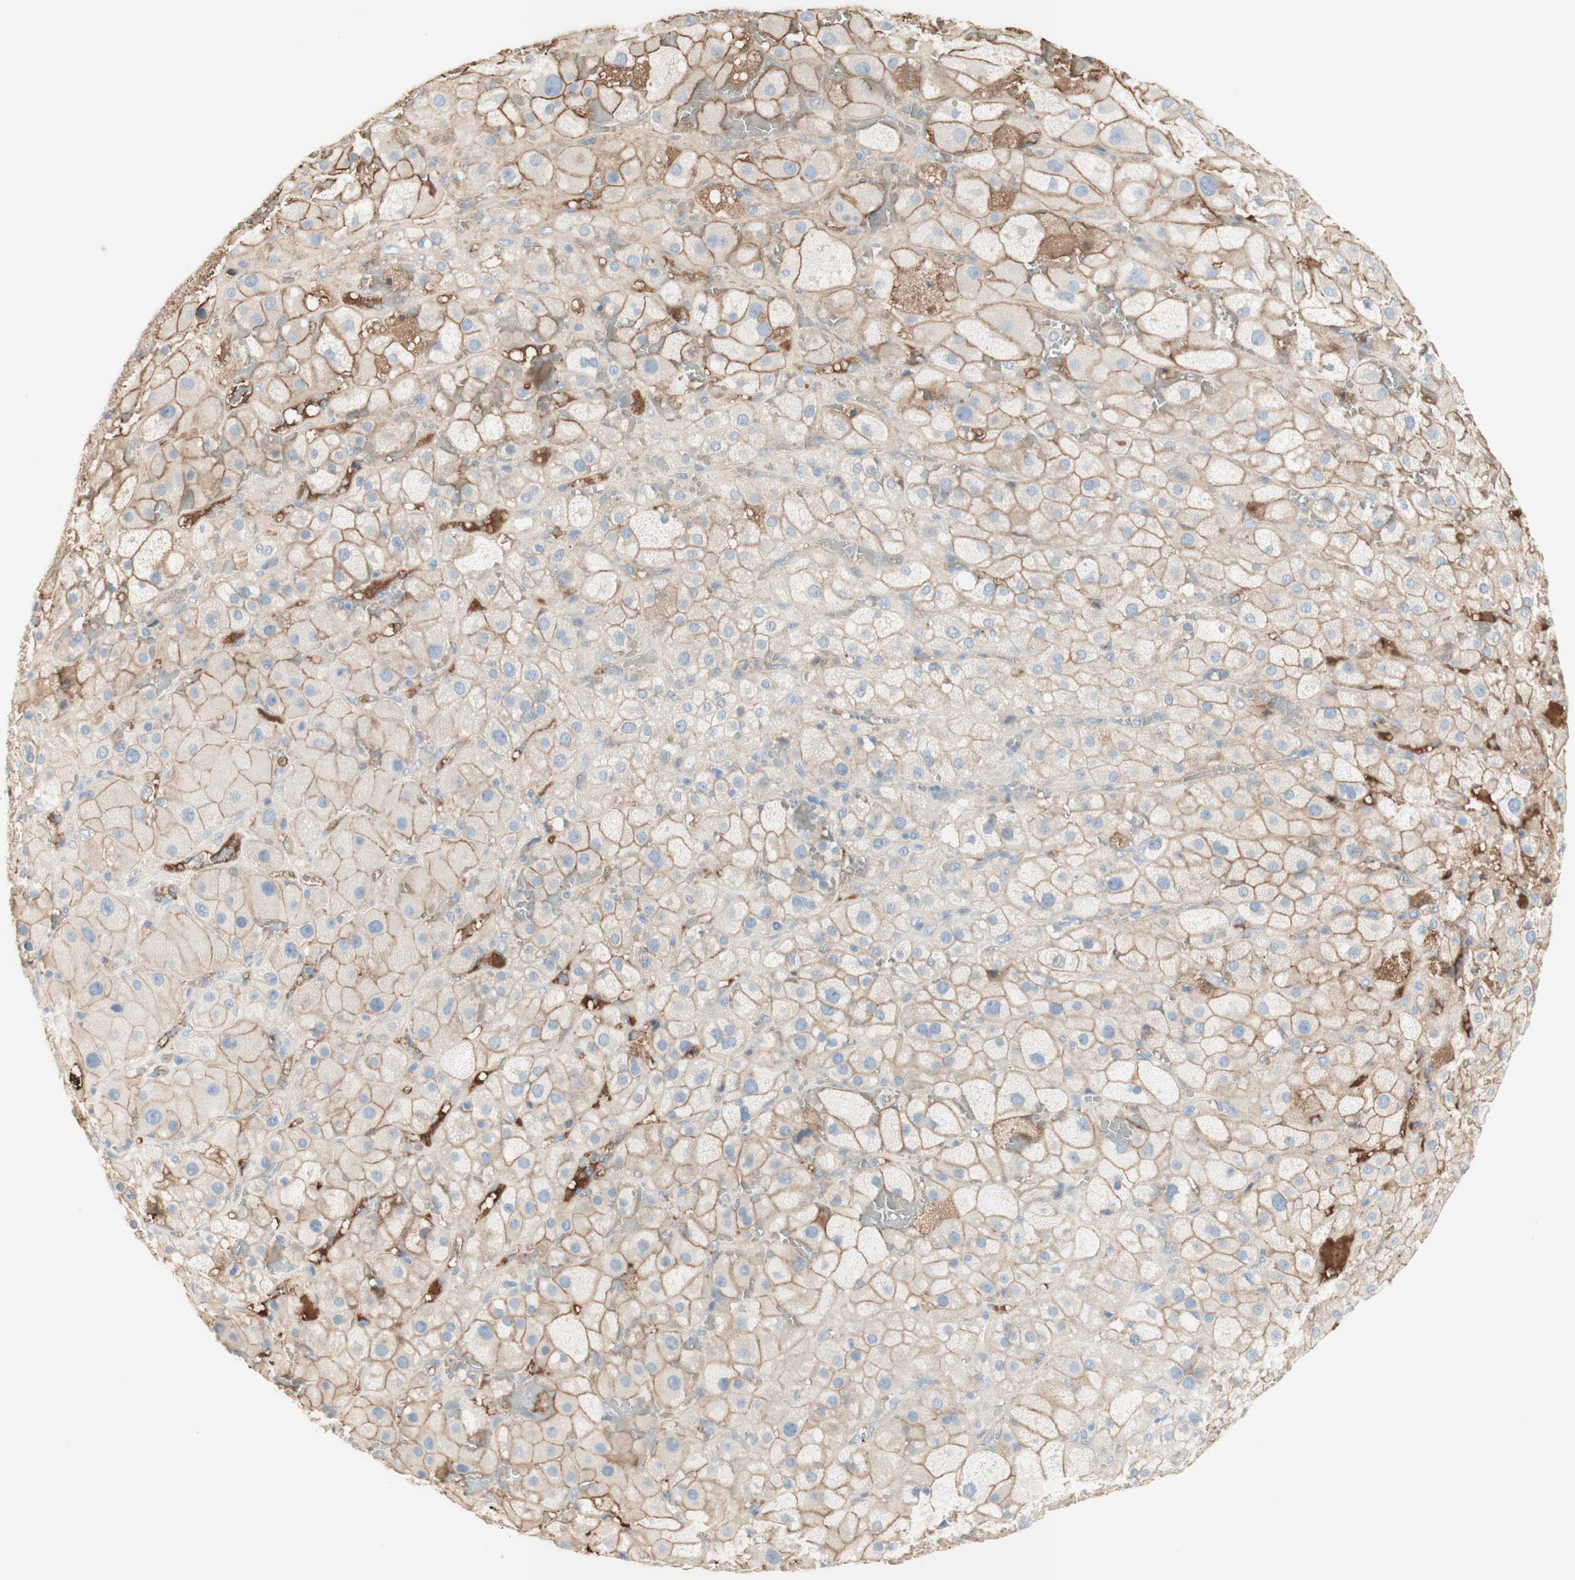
{"staining": {"intensity": "weak", "quantity": "25%-75%", "location": "cytoplasmic/membranous"}, "tissue": "adrenal gland", "cell_type": "Glandular cells", "image_type": "normal", "snomed": [{"axis": "morphology", "description": "Normal tissue, NOS"}, {"axis": "topography", "description": "Adrenal gland"}], "caption": "Immunohistochemistry image of benign adrenal gland: human adrenal gland stained using immunohistochemistry (IHC) displays low levels of weak protein expression localized specifically in the cytoplasmic/membranous of glandular cells, appearing as a cytoplasmic/membranous brown color.", "gene": "KNG1", "patient": {"sex": "female", "age": 47}}